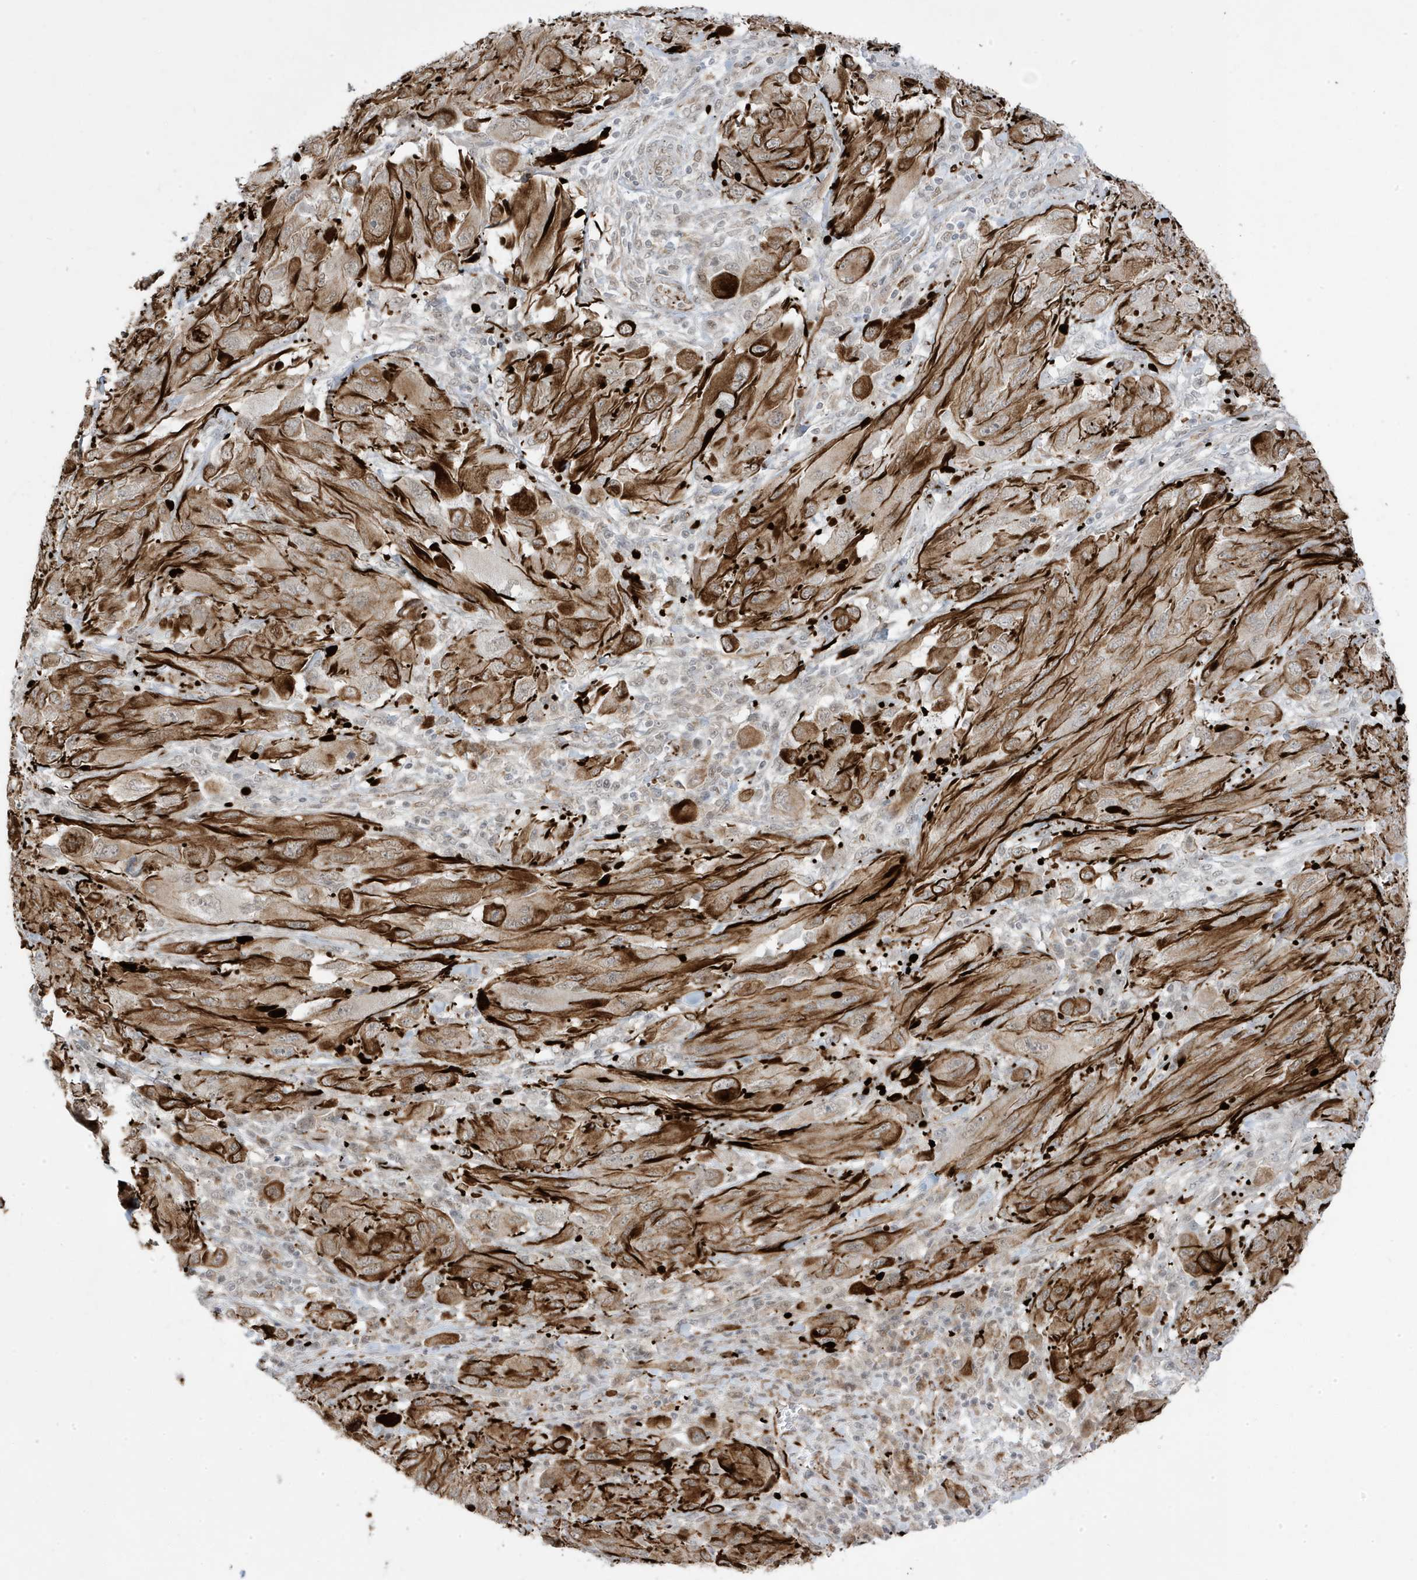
{"staining": {"intensity": "strong", "quantity": "25%-75%", "location": "cytoplasmic/membranous"}, "tissue": "melanoma", "cell_type": "Tumor cells", "image_type": "cancer", "snomed": [{"axis": "morphology", "description": "Malignant melanoma, NOS"}, {"axis": "topography", "description": "Skin"}], "caption": "The image demonstrates immunohistochemical staining of malignant melanoma. There is strong cytoplasmic/membranous expression is identified in approximately 25%-75% of tumor cells. (brown staining indicates protein expression, while blue staining denotes nuclei).", "gene": "ADAMTSL3", "patient": {"sex": "female", "age": 91}}